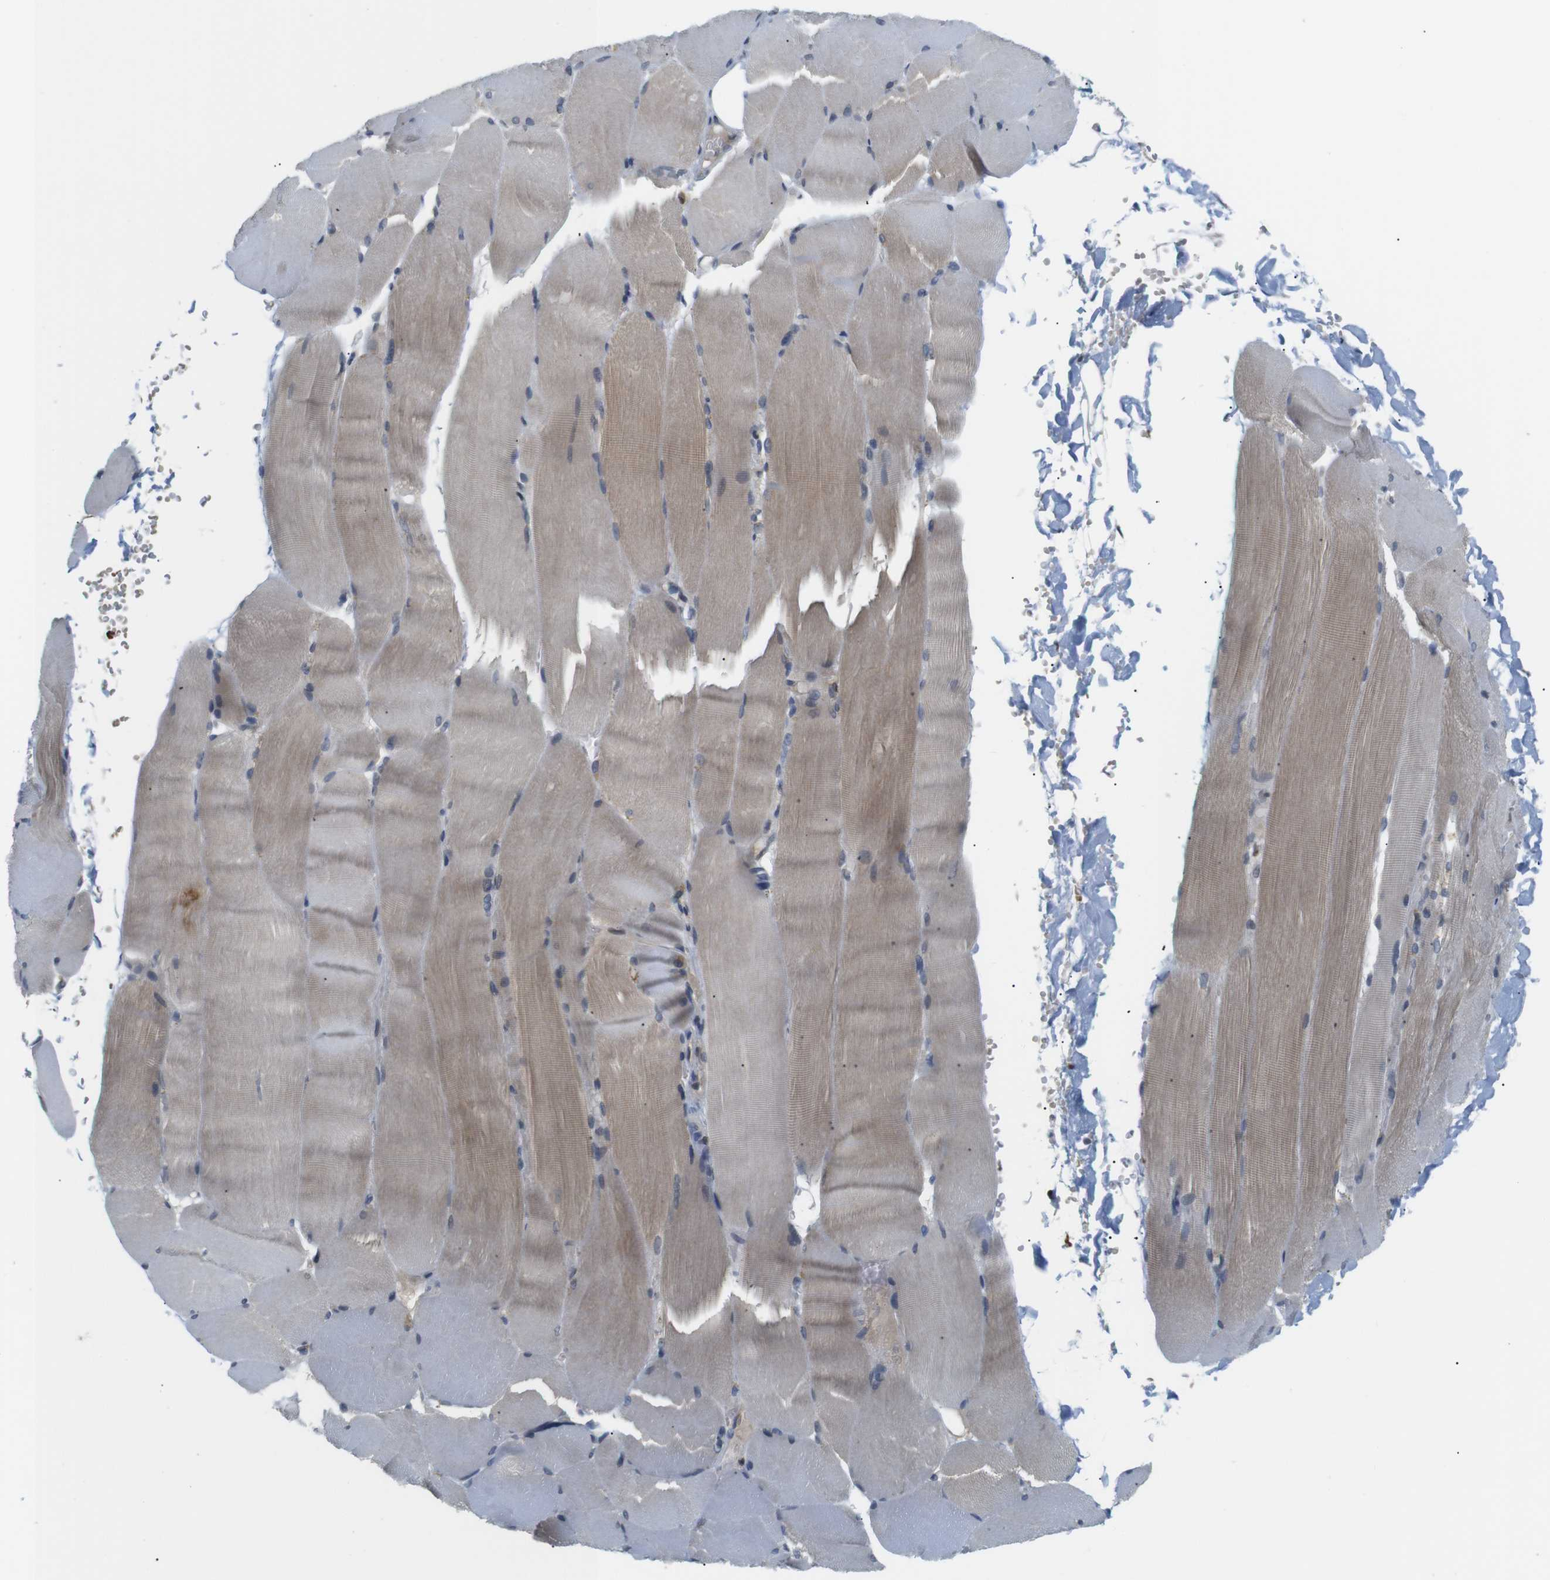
{"staining": {"intensity": "weak", "quantity": ">75%", "location": "cytoplasmic/membranous"}, "tissue": "skeletal muscle", "cell_type": "Myocytes", "image_type": "normal", "snomed": [{"axis": "morphology", "description": "Normal tissue, NOS"}, {"axis": "topography", "description": "Skin"}, {"axis": "topography", "description": "Skeletal muscle"}], "caption": "Immunohistochemical staining of unremarkable human skeletal muscle exhibits low levels of weak cytoplasmic/membranous expression in about >75% of myocytes. (DAB IHC with brightfield microscopy, high magnification).", "gene": "MBD1", "patient": {"sex": "male", "age": 83}}